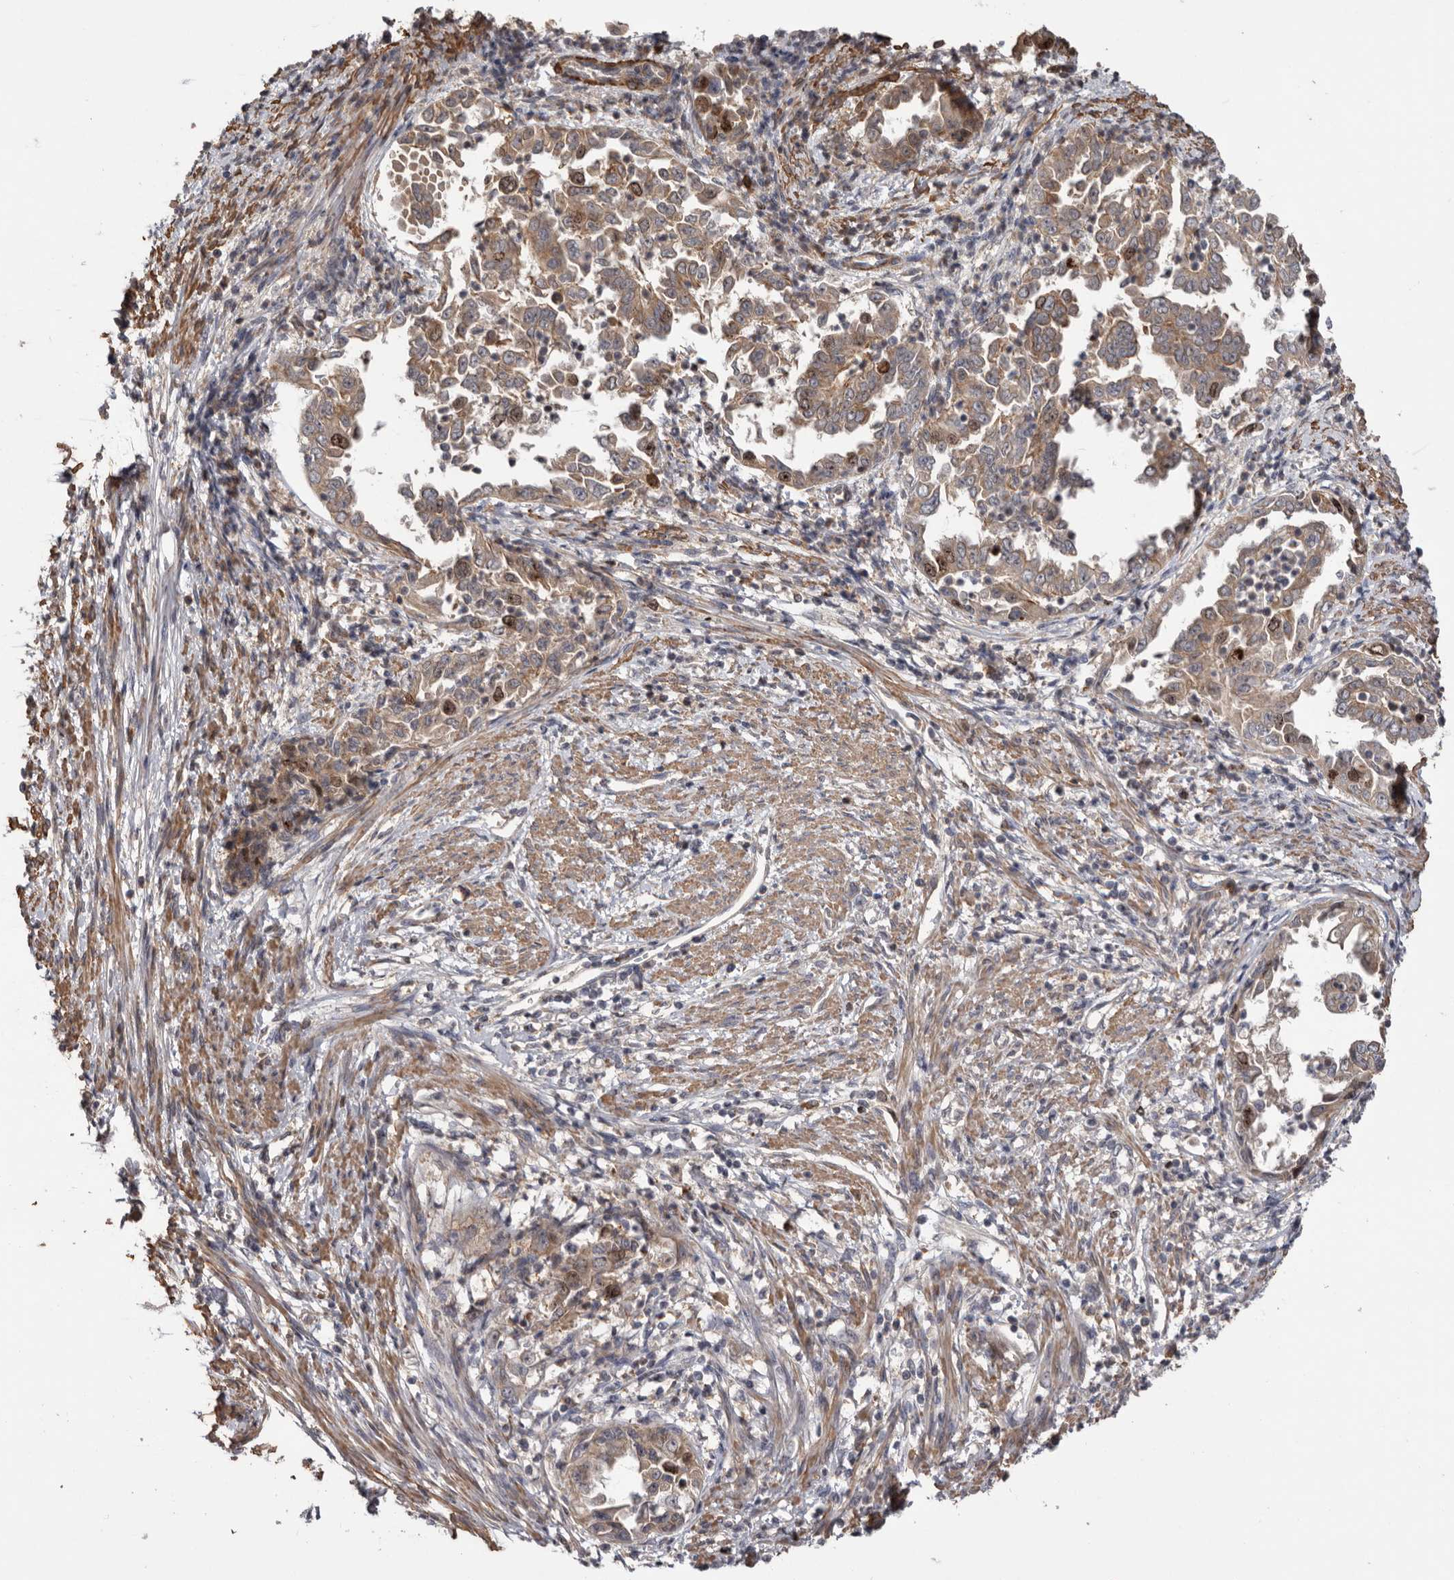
{"staining": {"intensity": "moderate", "quantity": ">75%", "location": "cytoplasmic/membranous,nuclear"}, "tissue": "endometrial cancer", "cell_type": "Tumor cells", "image_type": "cancer", "snomed": [{"axis": "morphology", "description": "Adenocarcinoma, NOS"}, {"axis": "topography", "description": "Endometrium"}], "caption": "This micrograph shows immunohistochemistry (IHC) staining of adenocarcinoma (endometrial), with medium moderate cytoplasmic/membranous and nuclear positivity in approximately >75% of tumor cells.", "gene": "CDCA8", "patient": {"sex": "female", "age": 85}}